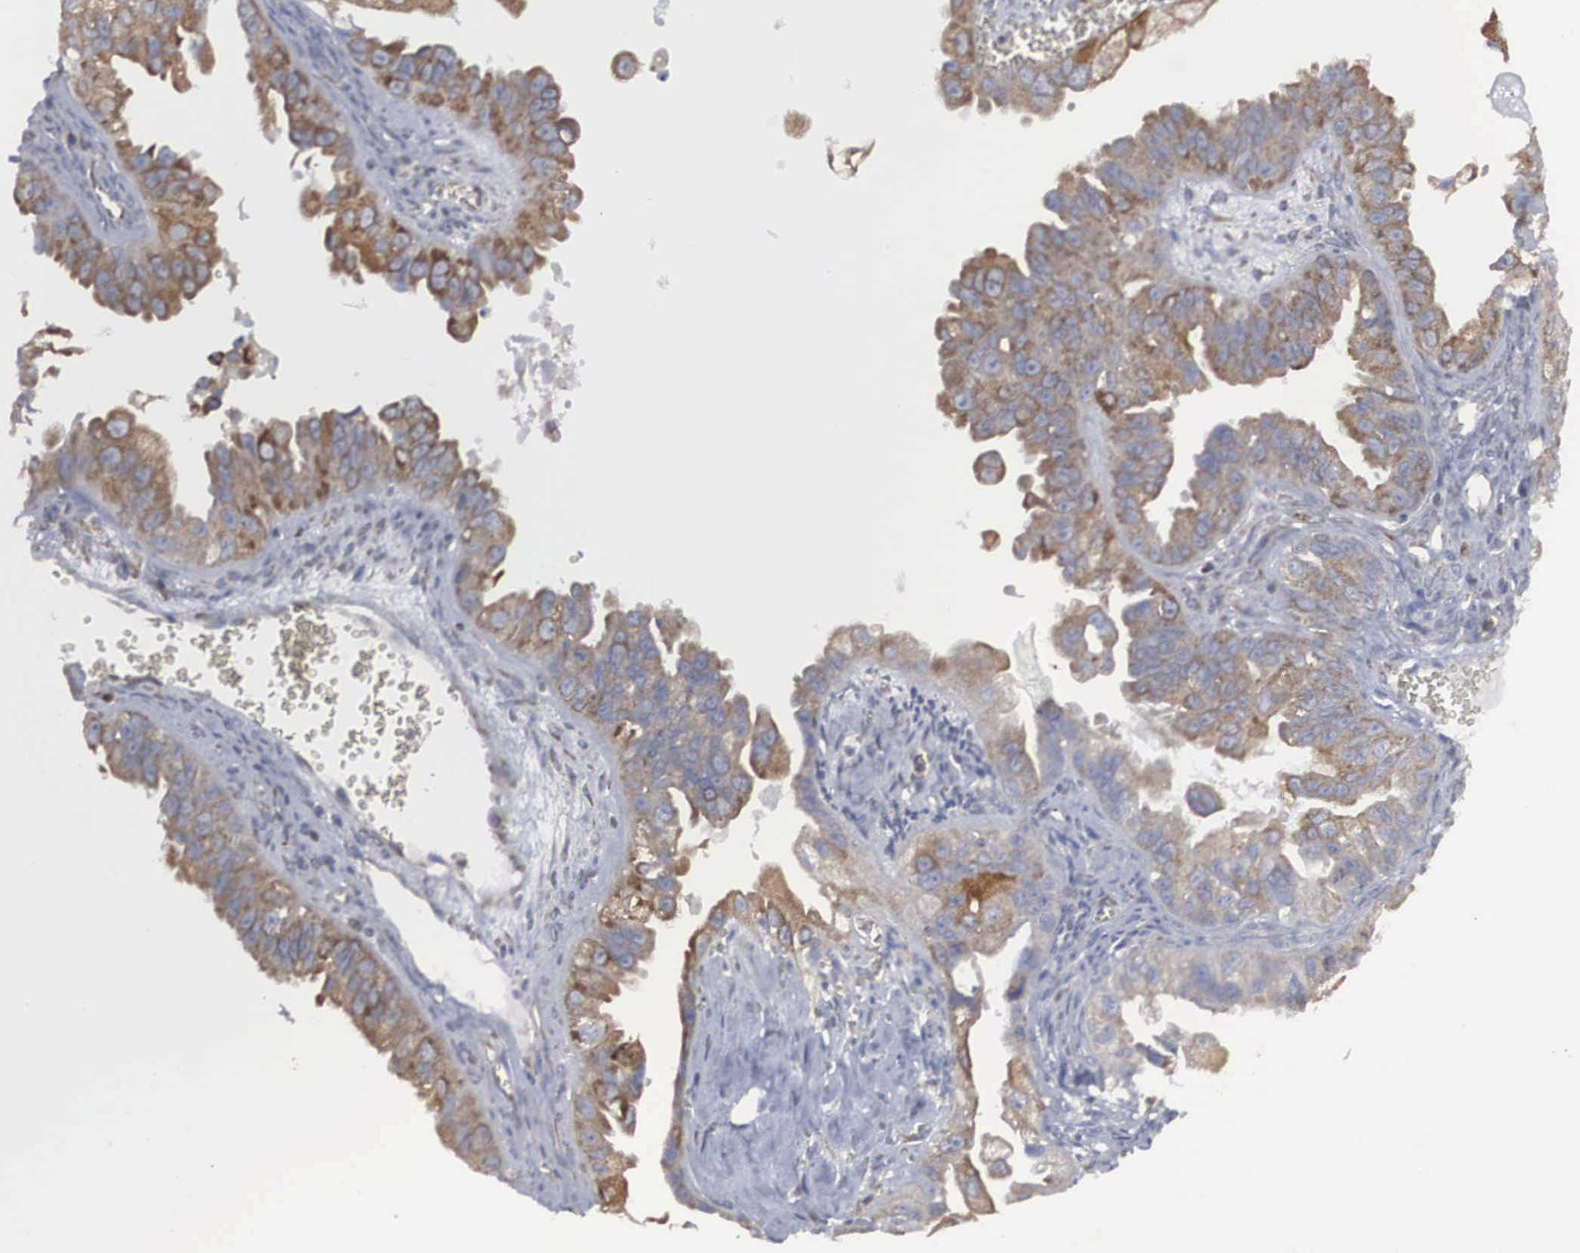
{"staining": {"intensity": "moderate", "quantity": ">75%", "location": "cytoplasmic/membranous"}, "tissue": "ovarian cancer", "cell_type": "Tumor cells", "image_type": "cancer", "snomed": [{"axis": "morphology", "description": "Carcinoma, endometroid"}, {"axis": "topography", "description": "Ovary"}], "caption": "A high-resolution photomicrograph shows immunohistochemistry (IHC) staining of endometroid carcinoma (ovarian), which exhibits moderate cytoplasmic/membranous staining in about >75% of tumor cells.", "gene": "MIA2", "patient": {"sex": "female", "age": 85}}